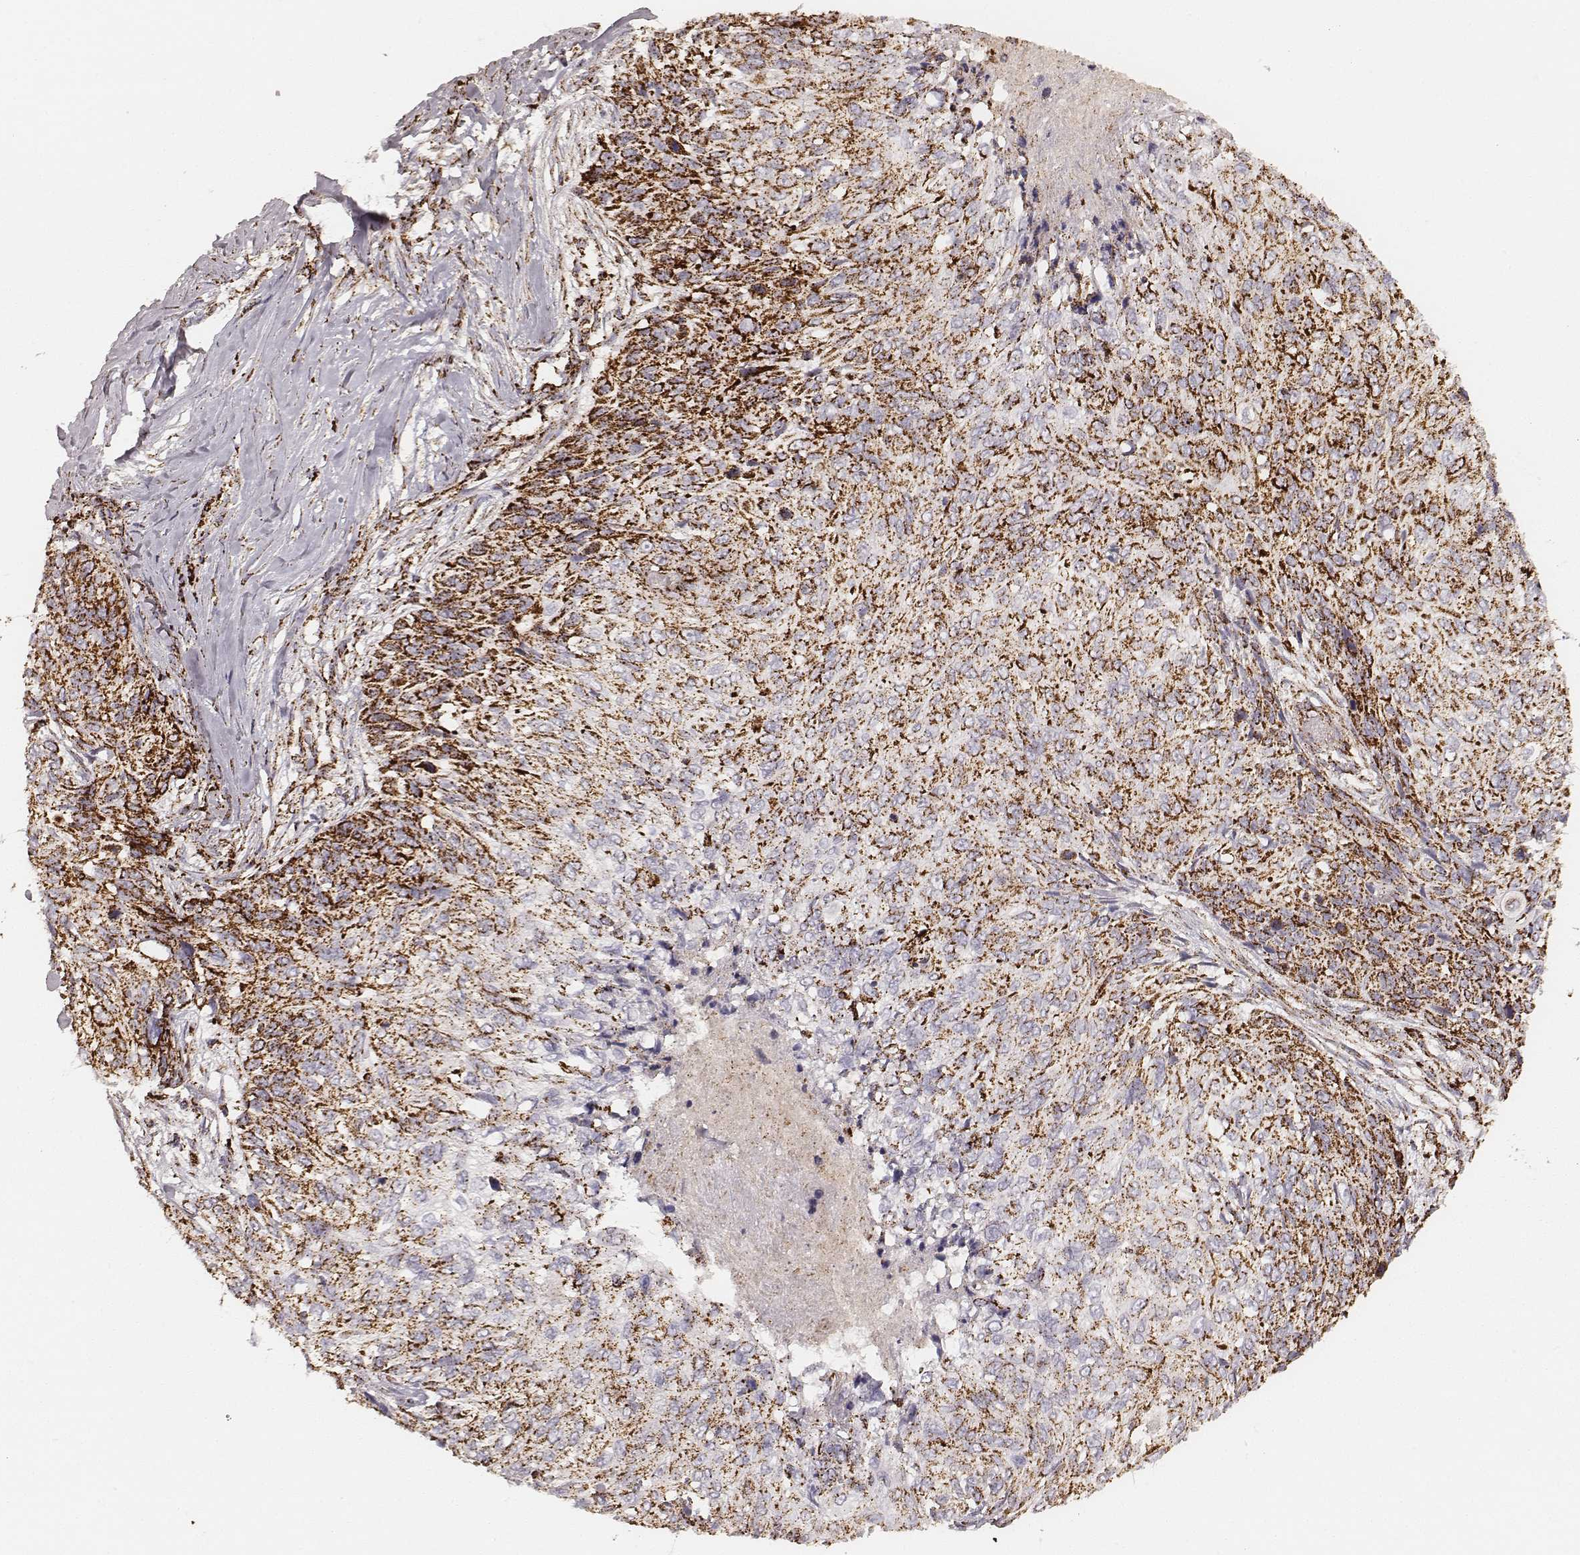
{"staining": {"intensity": "strong", "quantity": ">75%", "location": "cytoplasmic/membranous"}, "tissue": "skin cancer", "cell_type": "Tumor cells", "image_type": "cancer", "snomed": [{"axis": "morphology", "description": "Squamous cell carcinoma, NOS"}, {"axis": "topography", "description": "Skin"}], "caption": "The image exhibits staining of squamous cell carcinoma (skin), revealing strong cytoplasmic/membranous protein staining (brown color) within tumor cells.", "gene": "CS", "patient": {"sex": "male", "age": 92}}